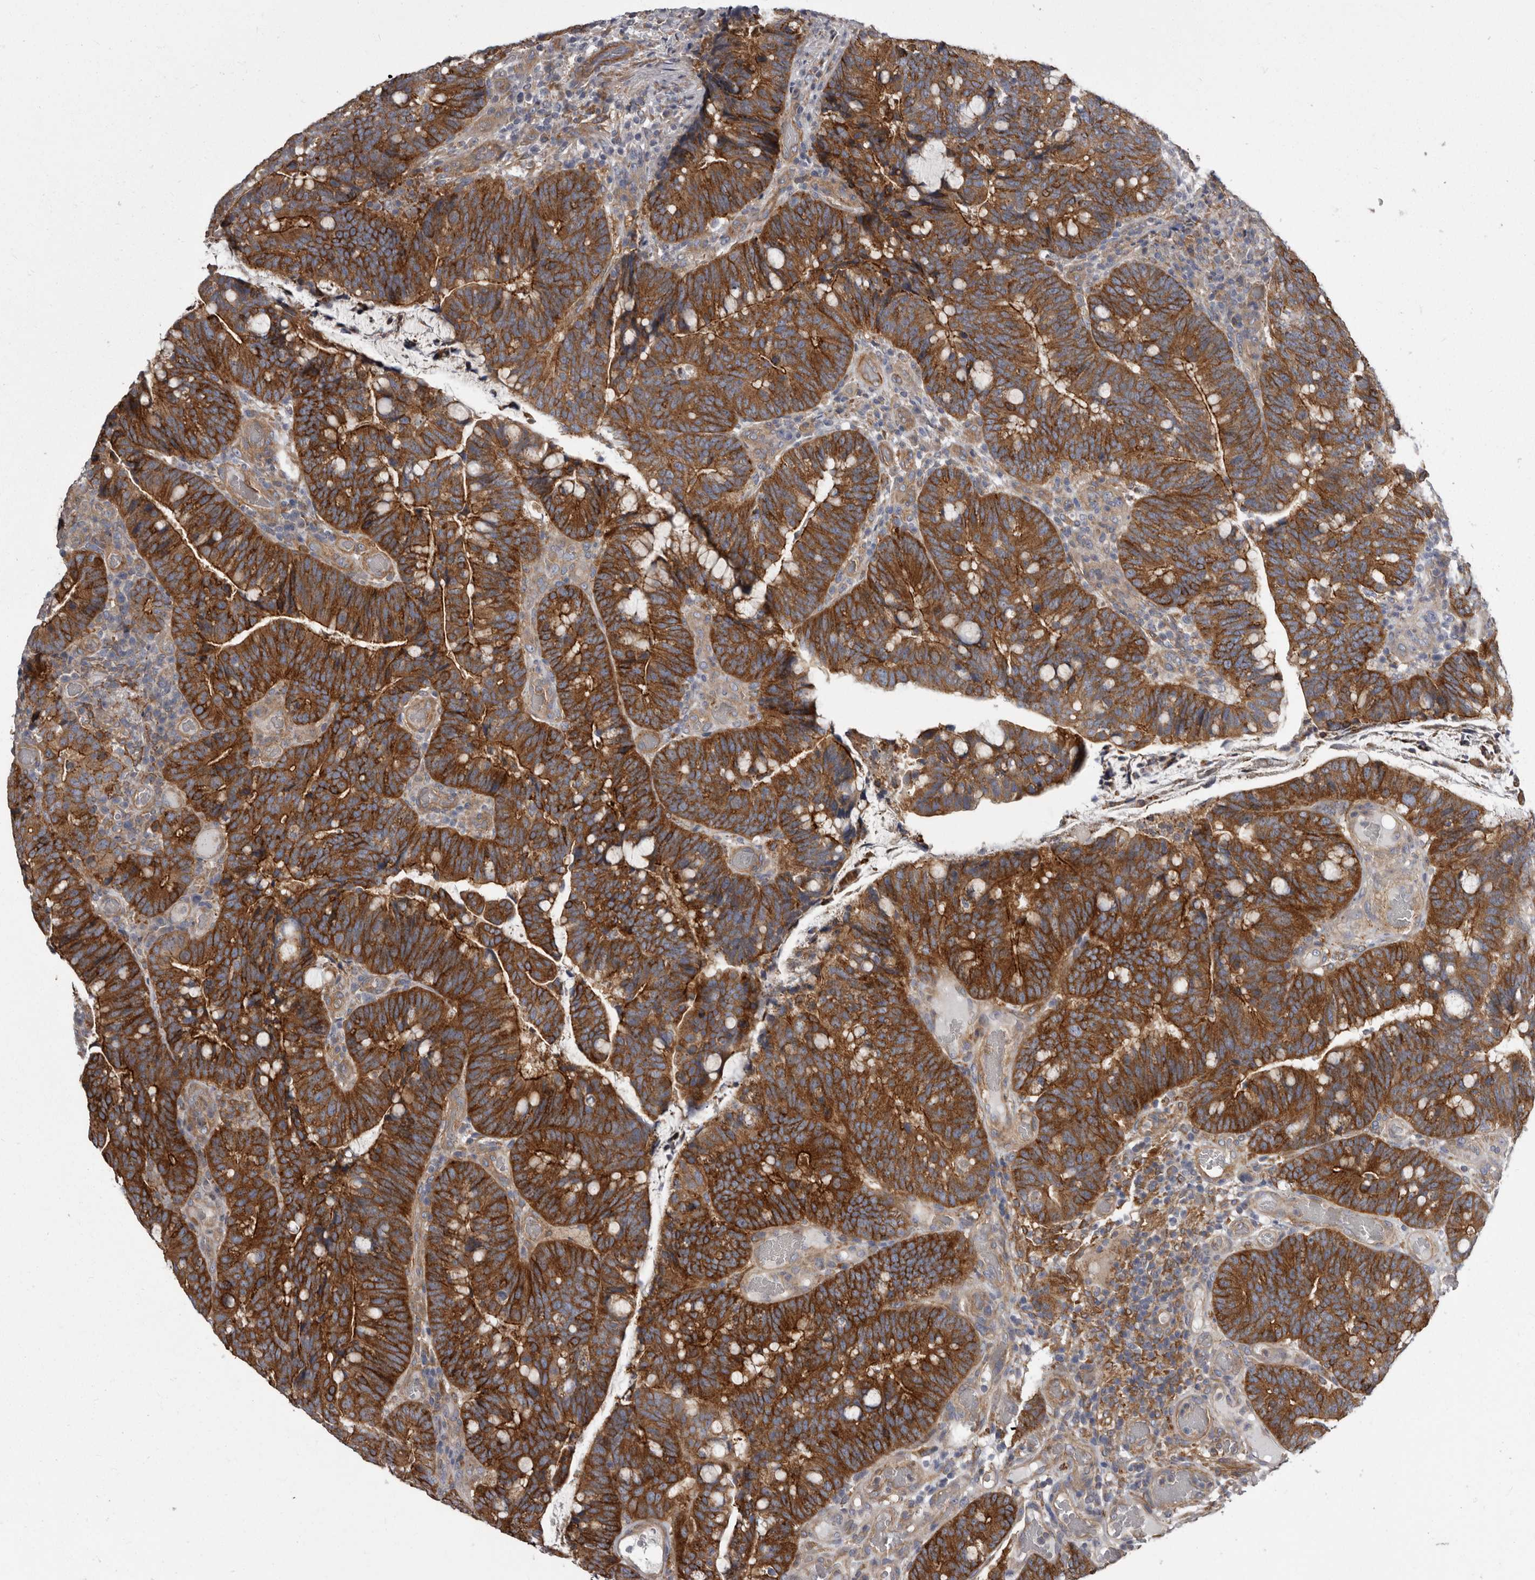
{"staining": {"intensity": "strong", "quantity": ">75%", "location": "cytoplasmic/membranous"}, "tissue": "colorectal cancer", "cell_type": "Tumor cells", "image_type": "cancer", "snomed": [{"axis": "morphology", "description": "Adenocarcinoma, NOS"}, {"axis": "topography", "description": "Colon"}], "caption": "Colorectal adenocarcinoma stained with DAB immunohistochemistry demonstrates high levels of strong cytoplasmic/membranous positivity in about >75% of tumor cells. (IHC, brightfield microscopy, high magnification).", "gene": "ENAH", "patient": {"sex": "female", "age": 66}}